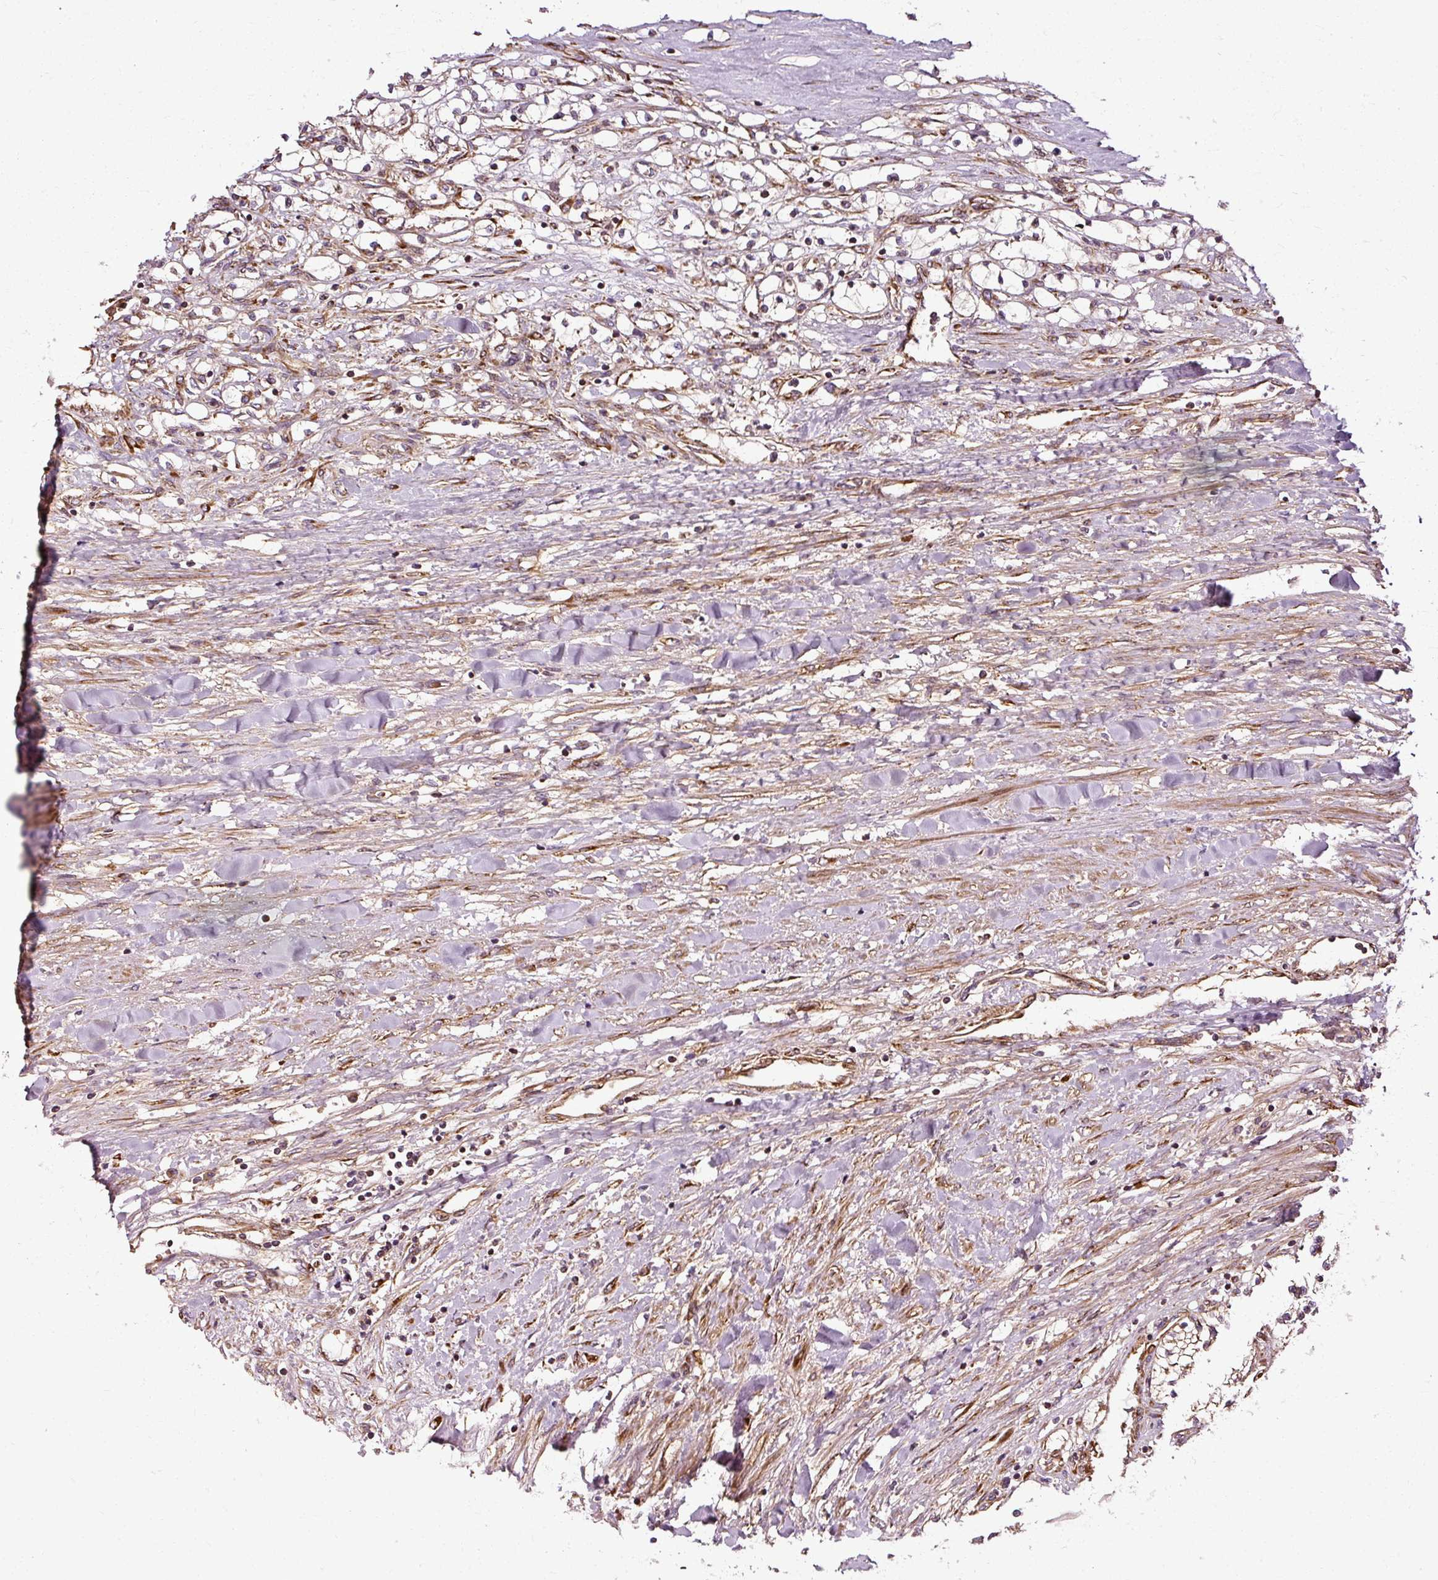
{"staining": {"intensity": "weak", "quantity": ">75%", "location": "cytoplasmic/membranous"}, "tissue": "renal cancer", "cell_type": "Tumor cells", "image_type": "cancer", "snomed": [{"axis": "morphology", "description": "Adenocarcinoma, NOS"}, {"axis": "topography", "description": "Kidney"}], "caption": "IHC histopathology image of renal cancer stained for a protein (brown), which shows low levels of weak cytoplasmic/membranous expression in about >75% of tumor cells.", "gene": "ISCU", "patient": {"sex": "male", "age": 68}}